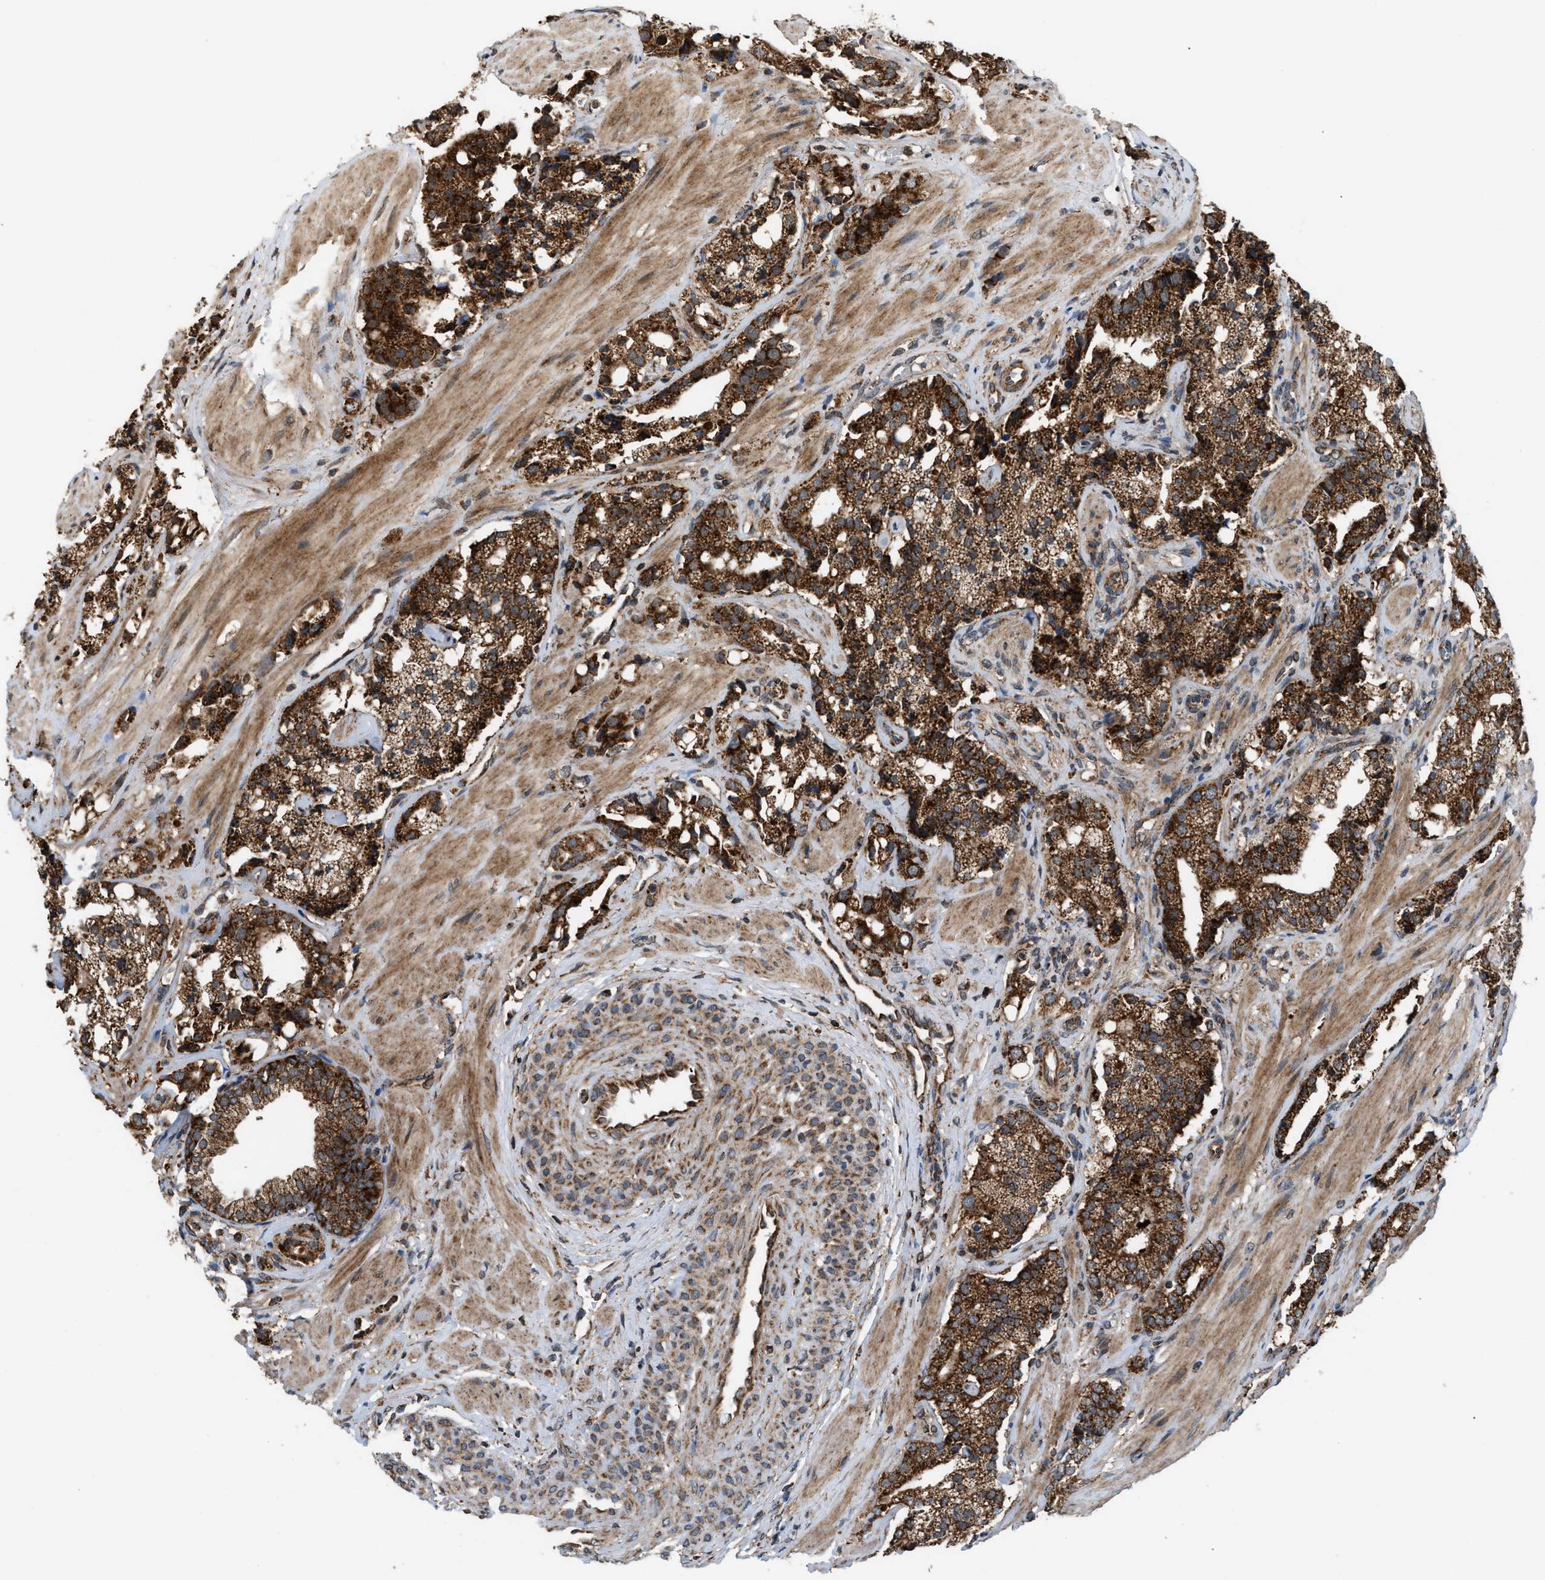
{"staining": {"intensity": "strong", "quantity": ">75%", "location": "cytoplasmic/membranous"}, "tissue": "prostate cancer", "cell_type": "Tumor cells", "image_type": "cancer", "snomed": [{"axis": "morphology", "description": "Adenocarcinoma, High grade"}, {"axis": "topography", "description": "Prostate"}], "caption": "About >75% of tumor cells in human prostate cancer (adenocarcinoma (high-grade)) reveal strong cytoplasmic/membranous protein expression as visualized by brown immunohistochemical staining.", "gene": "SGSM2", "patient": {"sex": "male", "age": 52}}